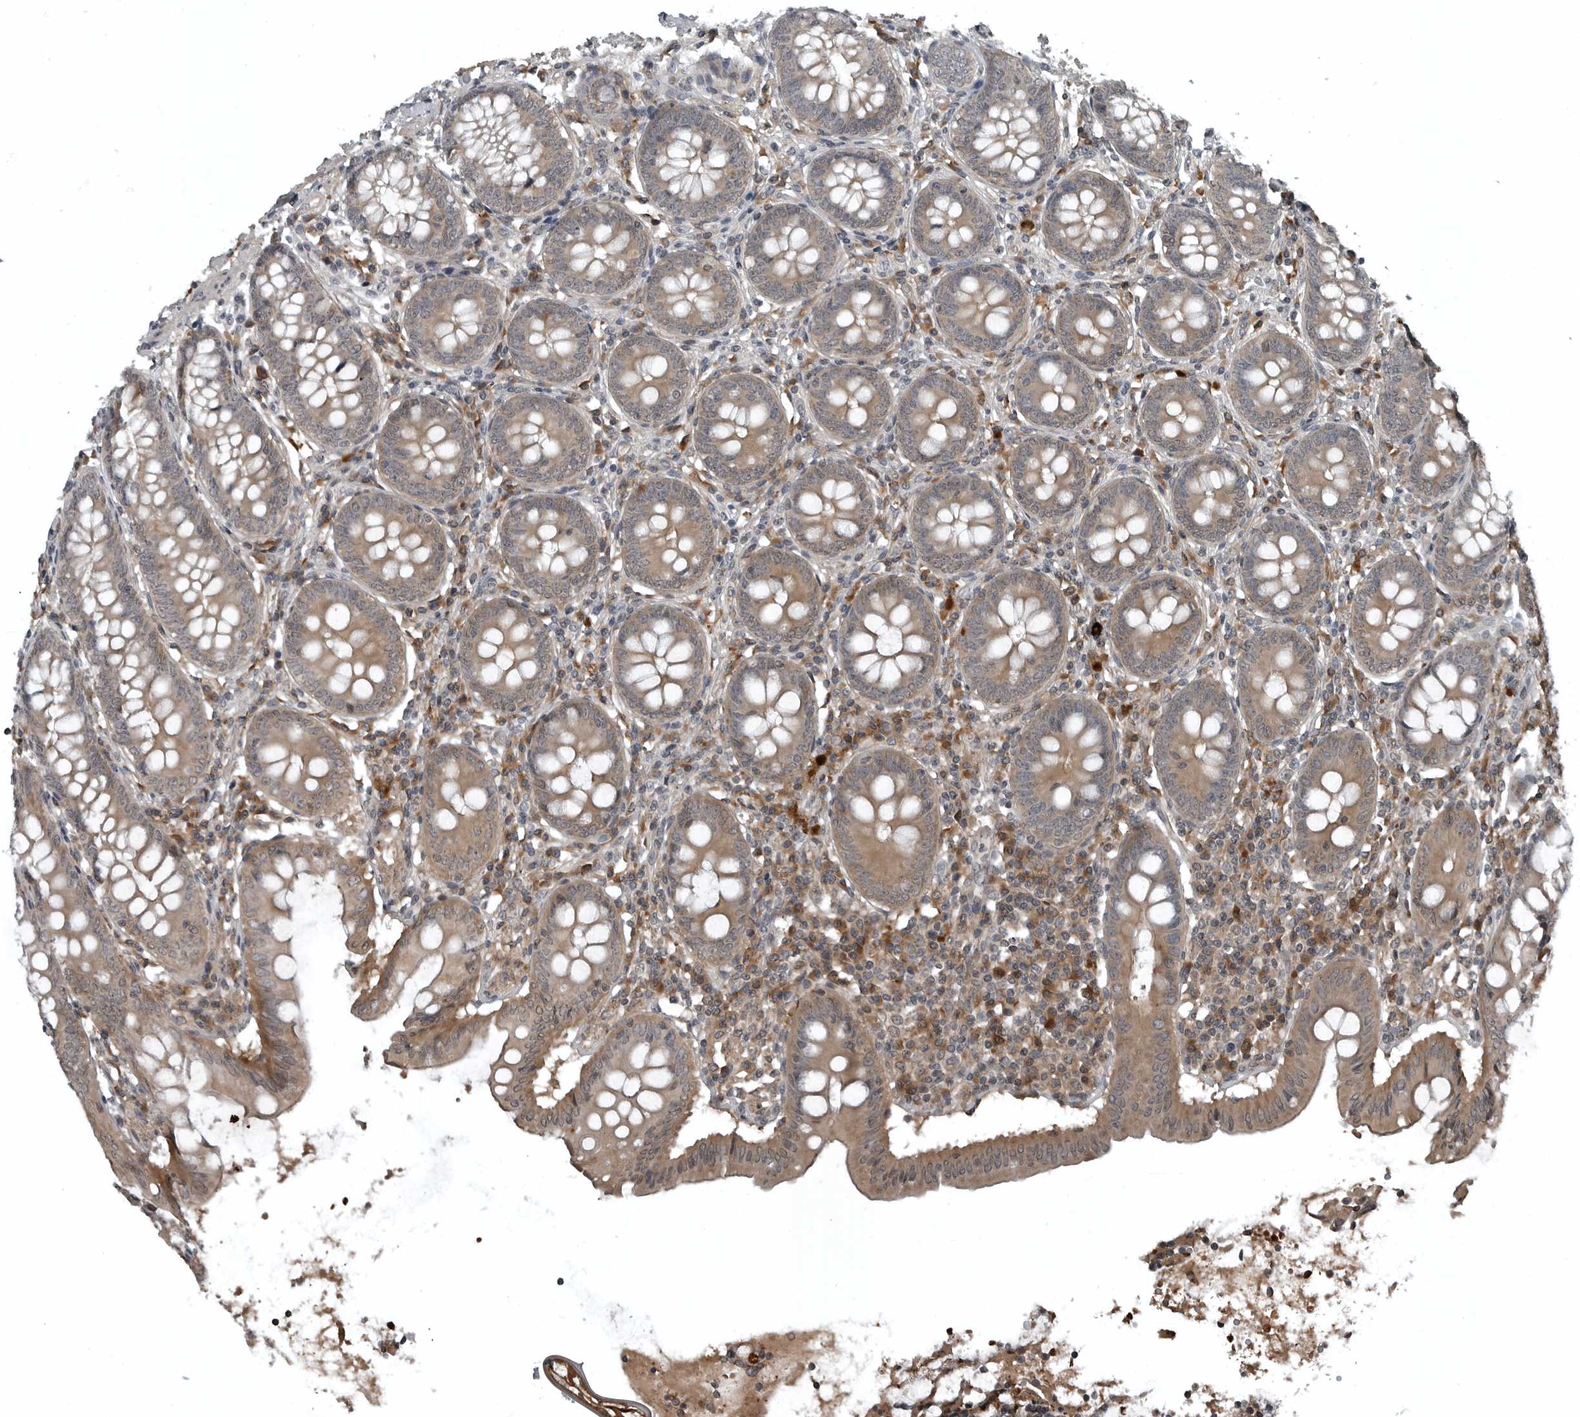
{"staining": {"intensity": "moderate", "quantity": ">75%", "location": "cytoplasmic/membranous,nuclear"}, "tissue": "appendix", "cell_type": "Glandular cells", "image_type": "normal", "snomed": [{"axis": "morphology", "description": "Normal tissue, NOS"}, {"axis": "topography", "description": "Appendix"}], "caption": "Brown immunohistochemical staining in benign human appendix demonstrates moderate cytoplasmic/membranous,nuclear positivity in approximately >75% of glandular cells. (brown staining indicates protein expression, while blue staining denotes nuclei).", "gene": "GAK", "patient": {"sex": "female", "age": 54}}